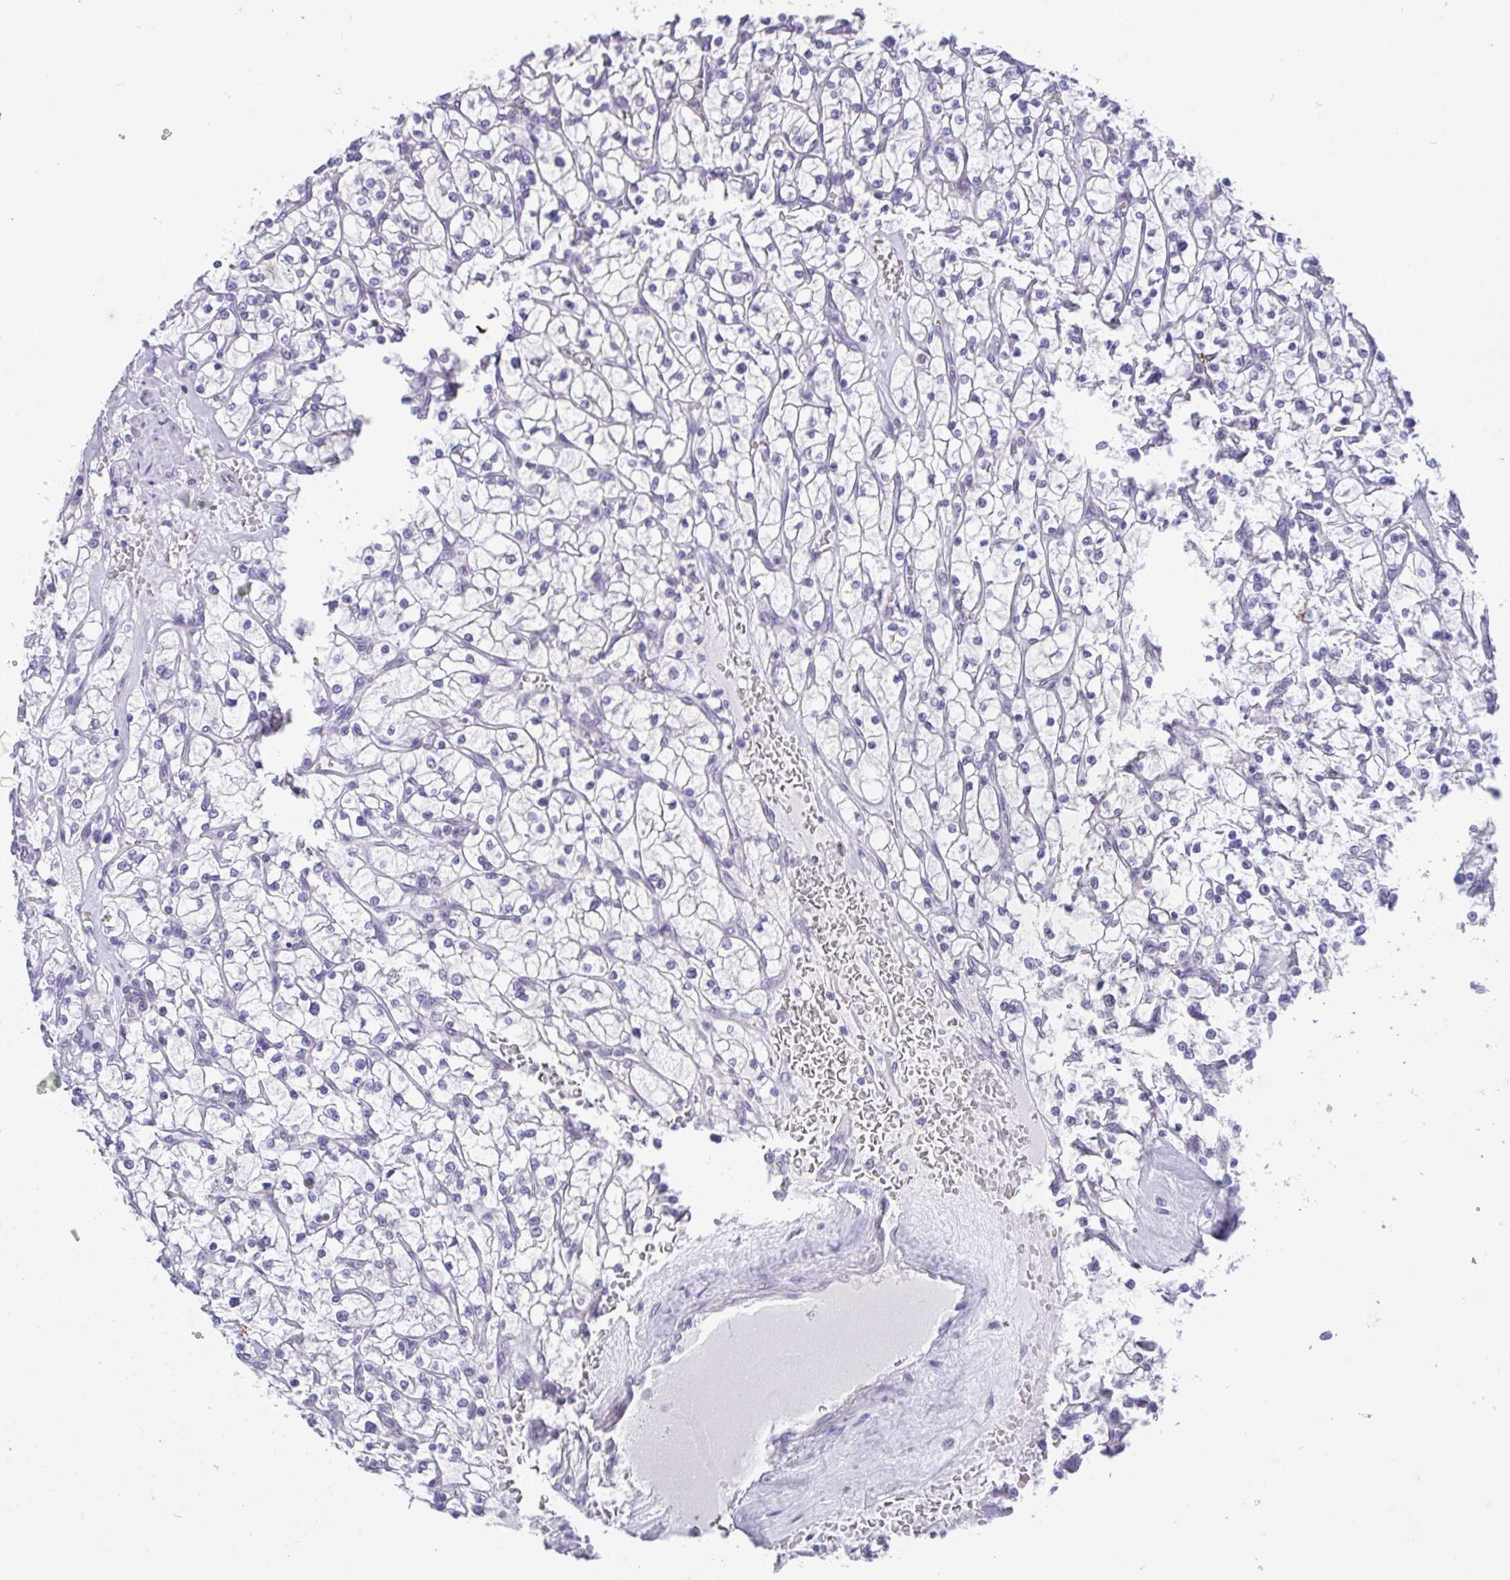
{"staining": {"intensity": "negative", "quantity": "none", "location": "none"}, "tissue": "renal cancer", "cell_type": "Tumor cells", "image_type": "cancer", "snomed": [{"axis": "morphology", "description": "Adenocarcinoma, NOS"}, {"axis": "topography", "description": "Kidney"}], "caption": "High magnification brightfield microscopy of renal cancer stained with DAB (brown) and counterstained with hematoxylin (blue): tumor cells show no significant positivity.", "gene": "PYCR2", "patient": {"sex": "female", "age": 64}}